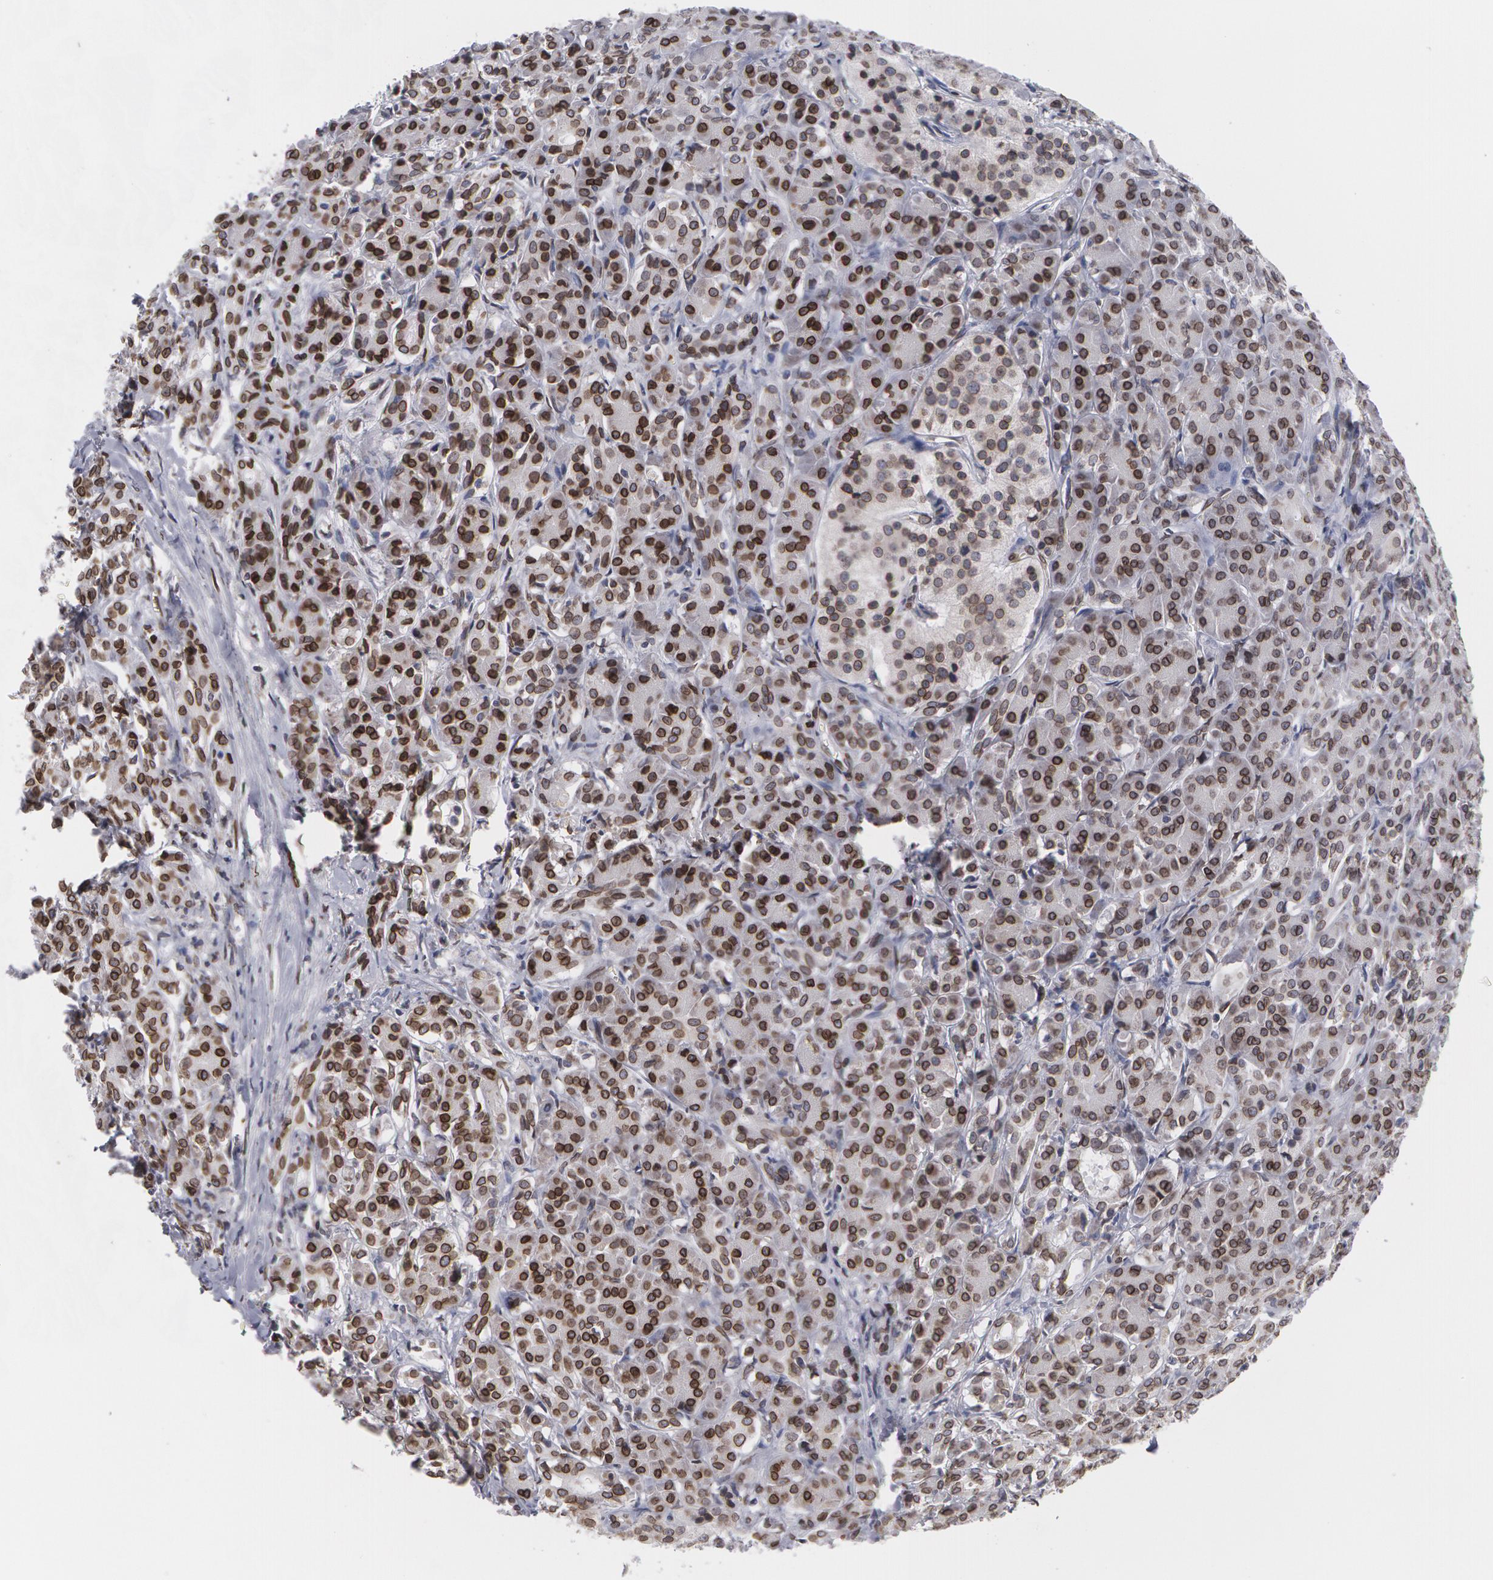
{"staining": {"intensity": "strong", "quantity": "25%-75%", "location": "nuclear"}, "tissue": "pancreas", "cell_type": "Exocrine glandular cells", "image_type": "normal", "snomed": [{"axis": "morphology", "description": "Normal tissue, NOS"}, {"axis": "topography", "description": "Lymph node"}, {"axis": "topography", "description": "Pancreas"}], "caption": "Protein staining of unremarkable pancreas shows strong nuclear staining in approximately 25%-75% of exocrine glandular cells. (DAB (3,3'-diaminobenzidine) IHC with brightfield microscopy, high magnification).", "gene": "EMD", "patient": {"sex": "male", "age": 59}}